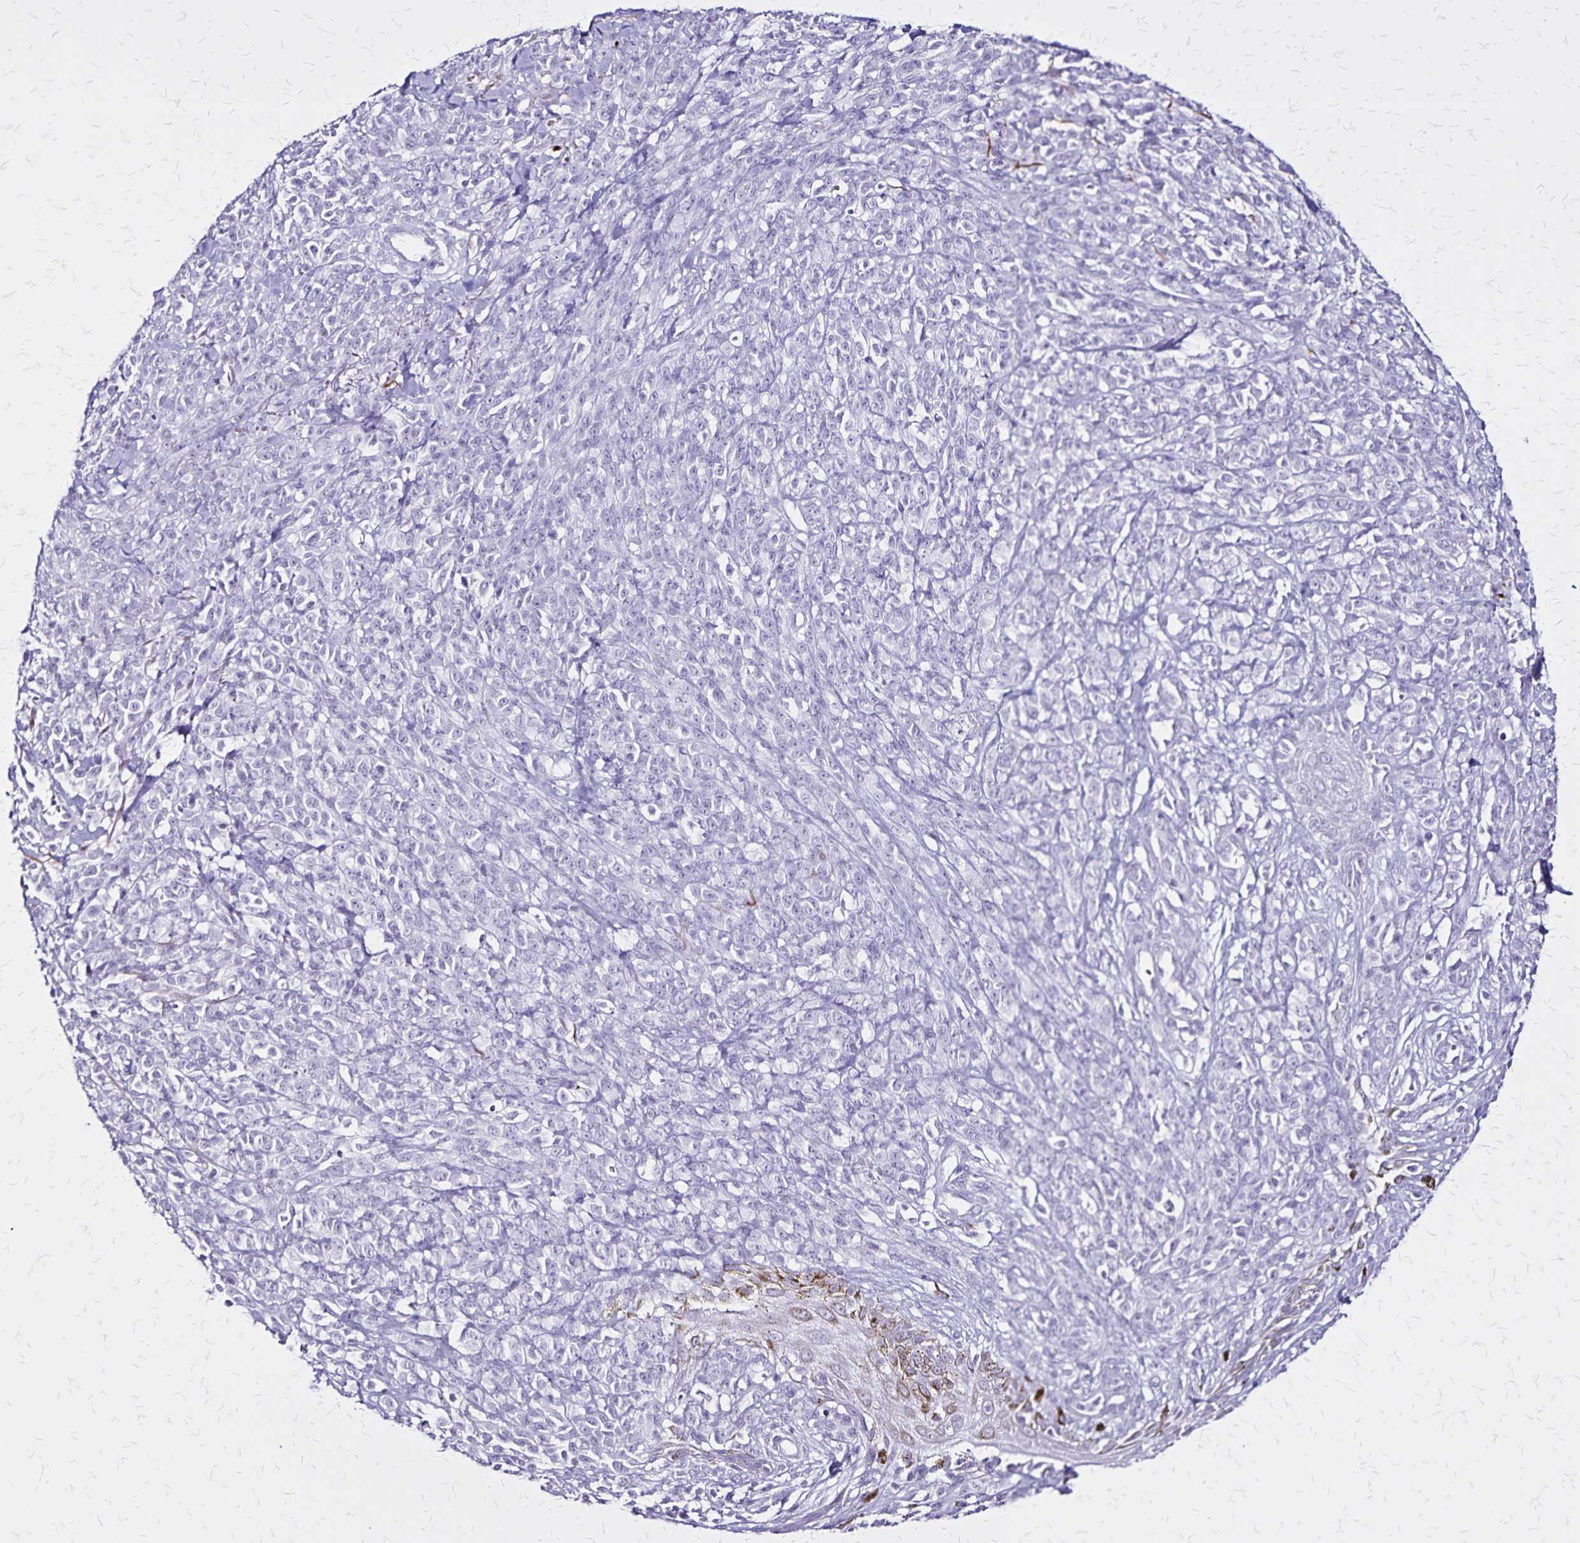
{"staining": {"intensity": "negative", "quantity": "none", "location": "none"}, "tissue": "melanoma", "cell_type": "Tumor cells", "image_type": "cancer", "snomed": [{"axis": "morphology", "description": "Malignant melanoma, NOS"}, {"axis": "topography", "description": "Skin"}, {"axis": "topography", "description": "Skin of trunk"}], "caption": "High magnification brightfield microscopy of melanoma stained with DAB (3,3'-diaminobenzidine) (brown) and counterstained with hematoxylin (blue): tumor cells show no significant positivity.", "gene": "KRT2", "patient": {"sex": "male", "age": 74}}